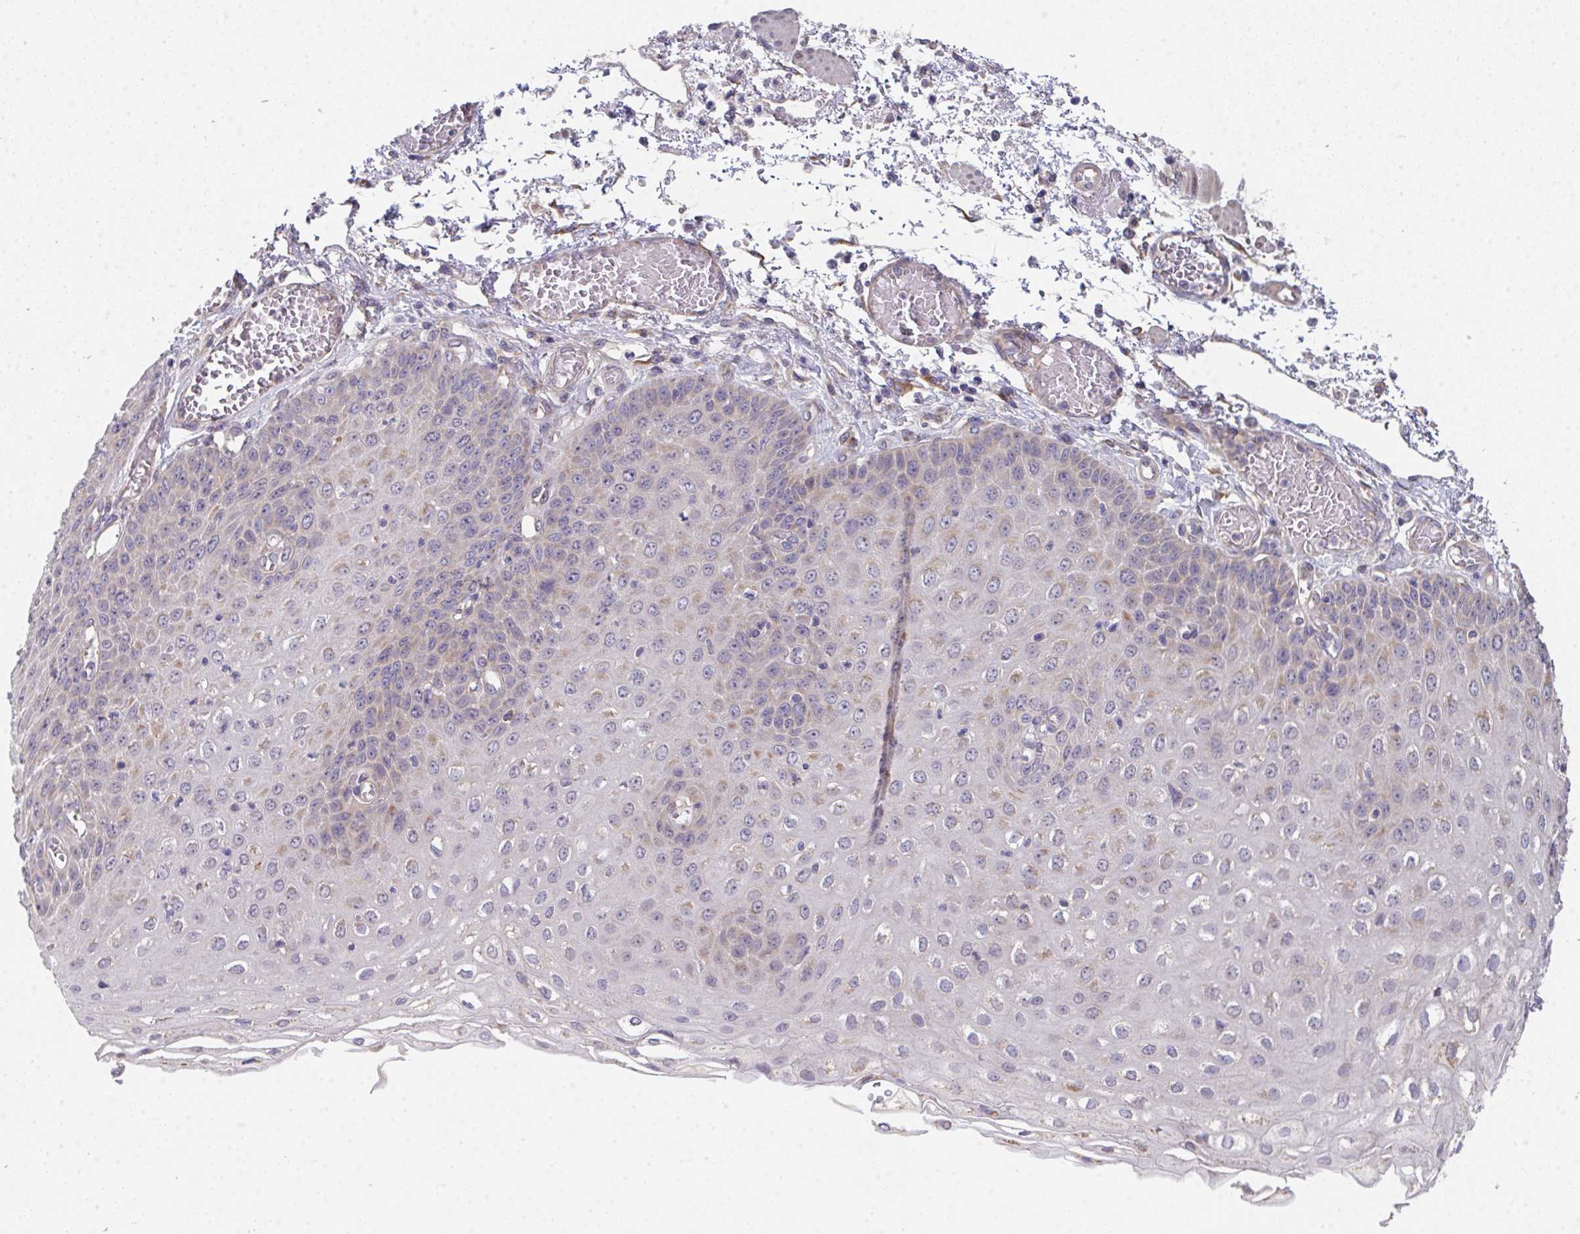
{"staining": {"intensity": "weak", "quantity": "<25%", "location": "cytoplasmic/membranous"}, "tissue": "esophagus", "cell_type": "Squamous epithelial cells", "image_type": "normal", "snomed": [{"axis": "morphology", "description": "Normal tissue, NOS"}, {"axis": "morphology", "description": "Adenocarcinoma, NOS"}, {"axis": "topography", "description": "Esophagus"}], "caption": "DAB (3,3'-diaminobenzidine) immunohistochemical staining of normal human esophagus displays no significant positivity in squamous epithelial cells. Brightfield microscopy of immunohistochemistry (IHC) stained with DAB (brown) and hematoxylin (blue), captured at high magnification.", "gene": "TSPAN31", "patient": {"sex": "male", "age": 81}}